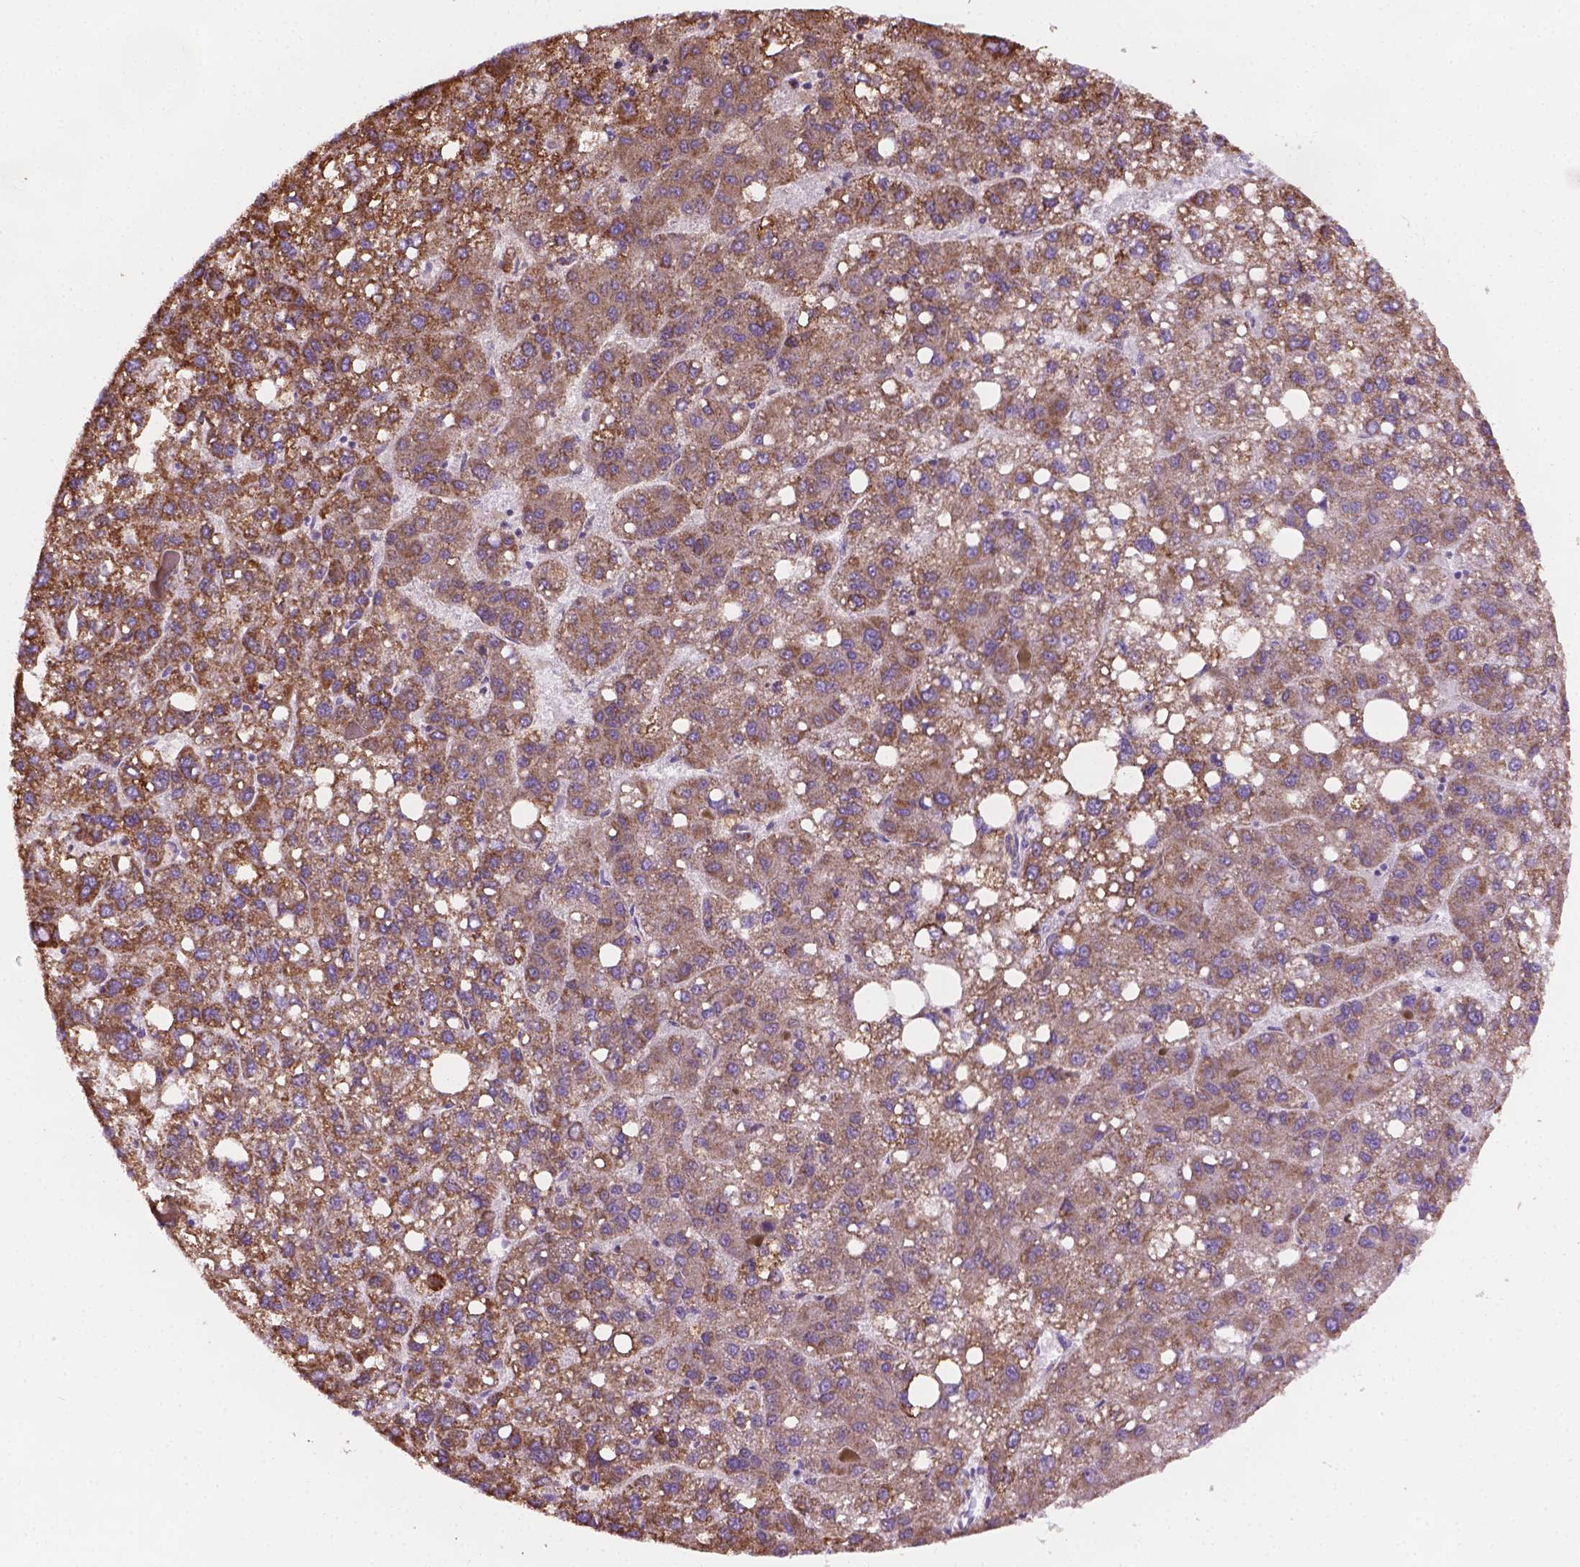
{"staining": {"intensity": "moderate", "quantity": ">75%", "location": "cytoplasmic/membranous"}, "tissue": "liver cancer", "cell_type": "Tumor cells", "image_type": "cancer", "snomed": [{"axis": "morphology", "description": "Carcinoma, Hepatocellular, NOS"}, {"axis": "topography", "description": "Liver"}], "caption": "Liver hepatocellular carcinoma tissue shows moderate cytoplasmic/membranous staining in approximately >75% of tumor cells", "gene": "PIBF1", "patient": {"sex": "female", "age": 82}}